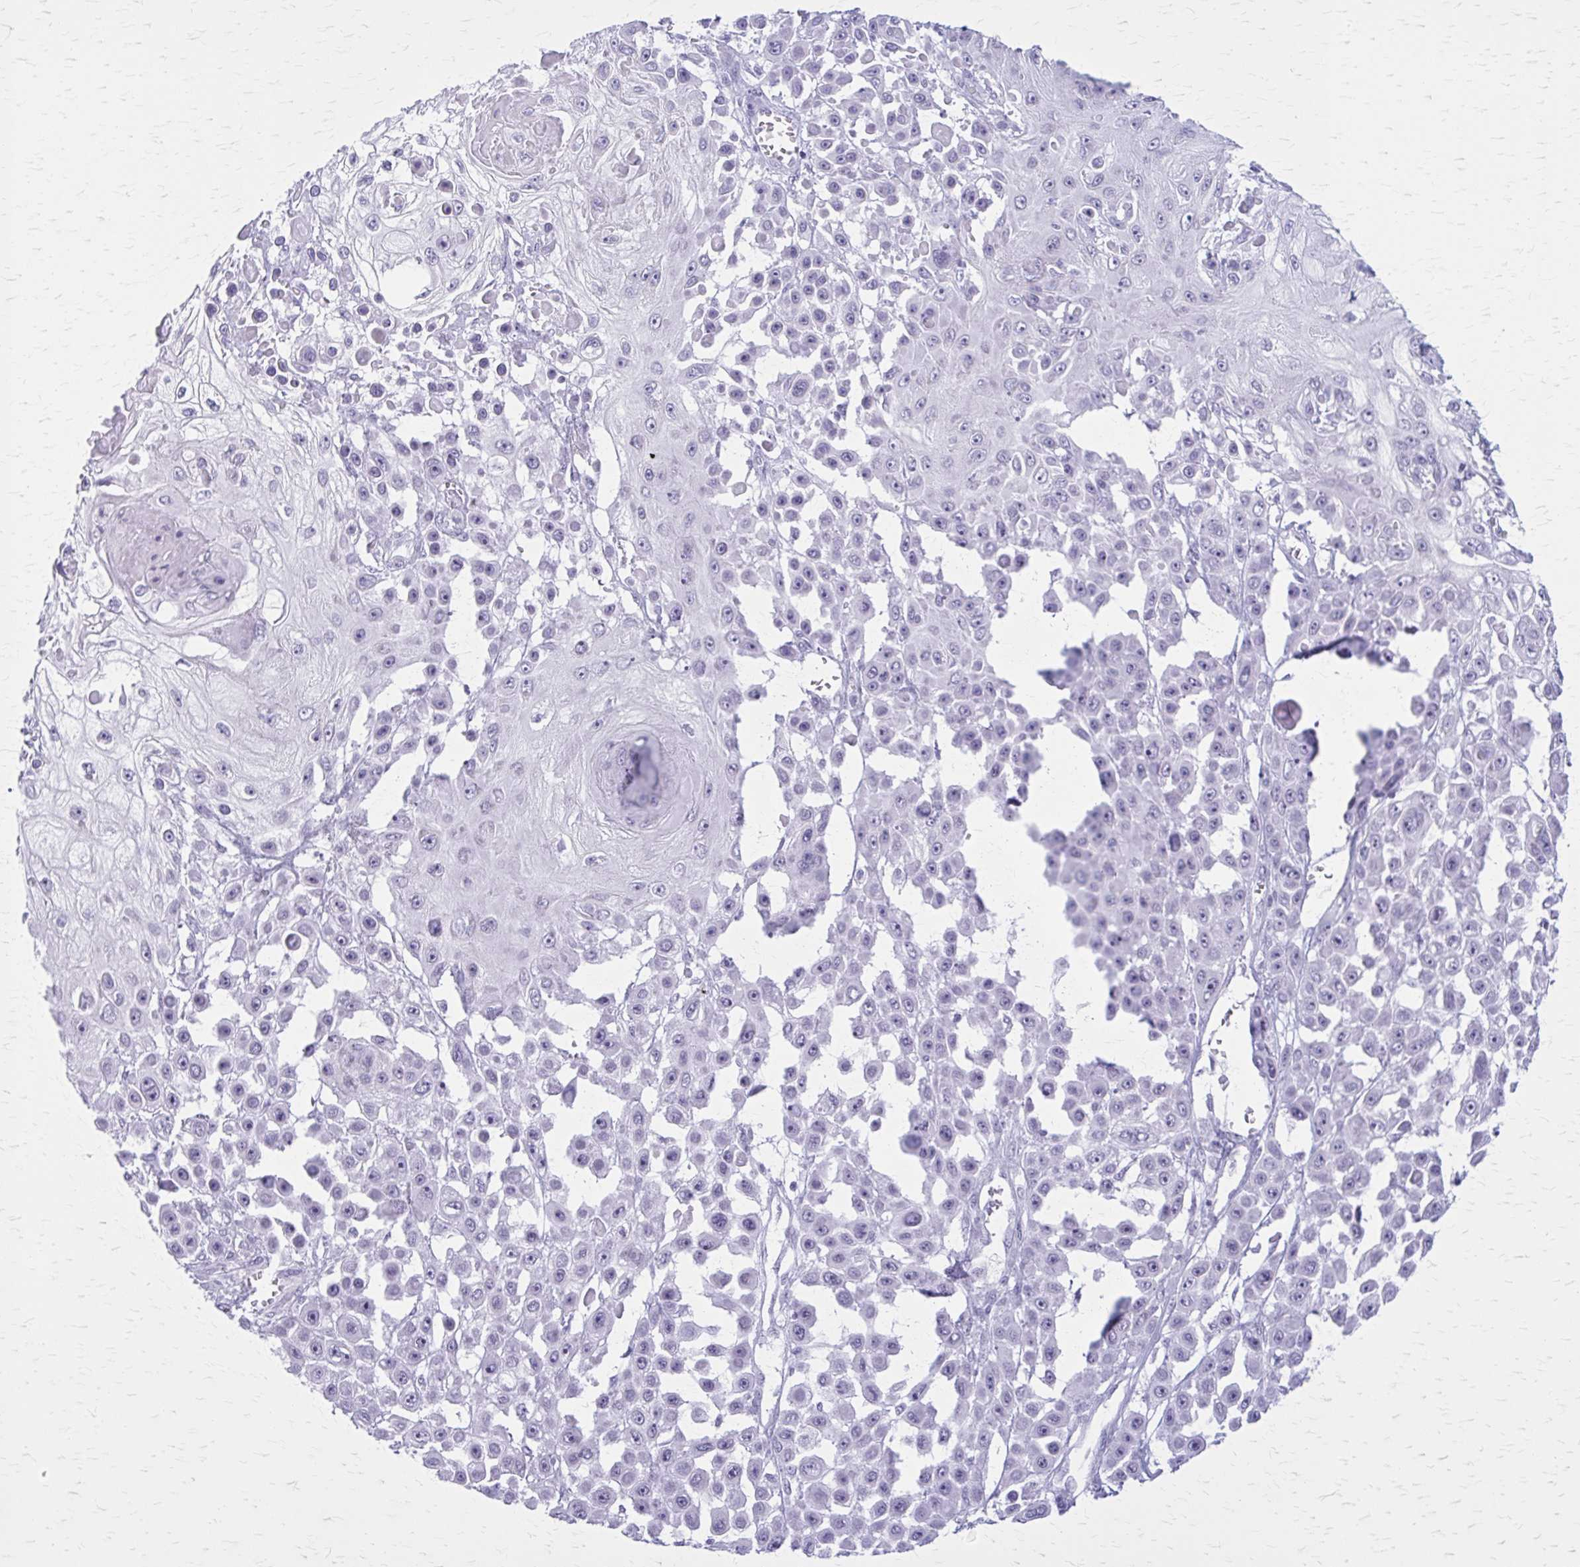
{"staining": {"intensity": "negative", "quantity": "none", "location": "none"}, "tissue": "skin cancer", "cell_type": "Tumor cells", "image_type": "cancer", "snomed": [{"axis": "morphology", "description": "Squamous cell carcinoma, NOS"}, {"axis": "topography", "description": "Skin"}], "caption": "DAB (3,3'-diaminobenzidine) immunohistochemical staining of human skin cancer exhibits no significant positivity in tumor cells.", "gene": "GAD1", "patient": {"sex": "male", "age": 67}}